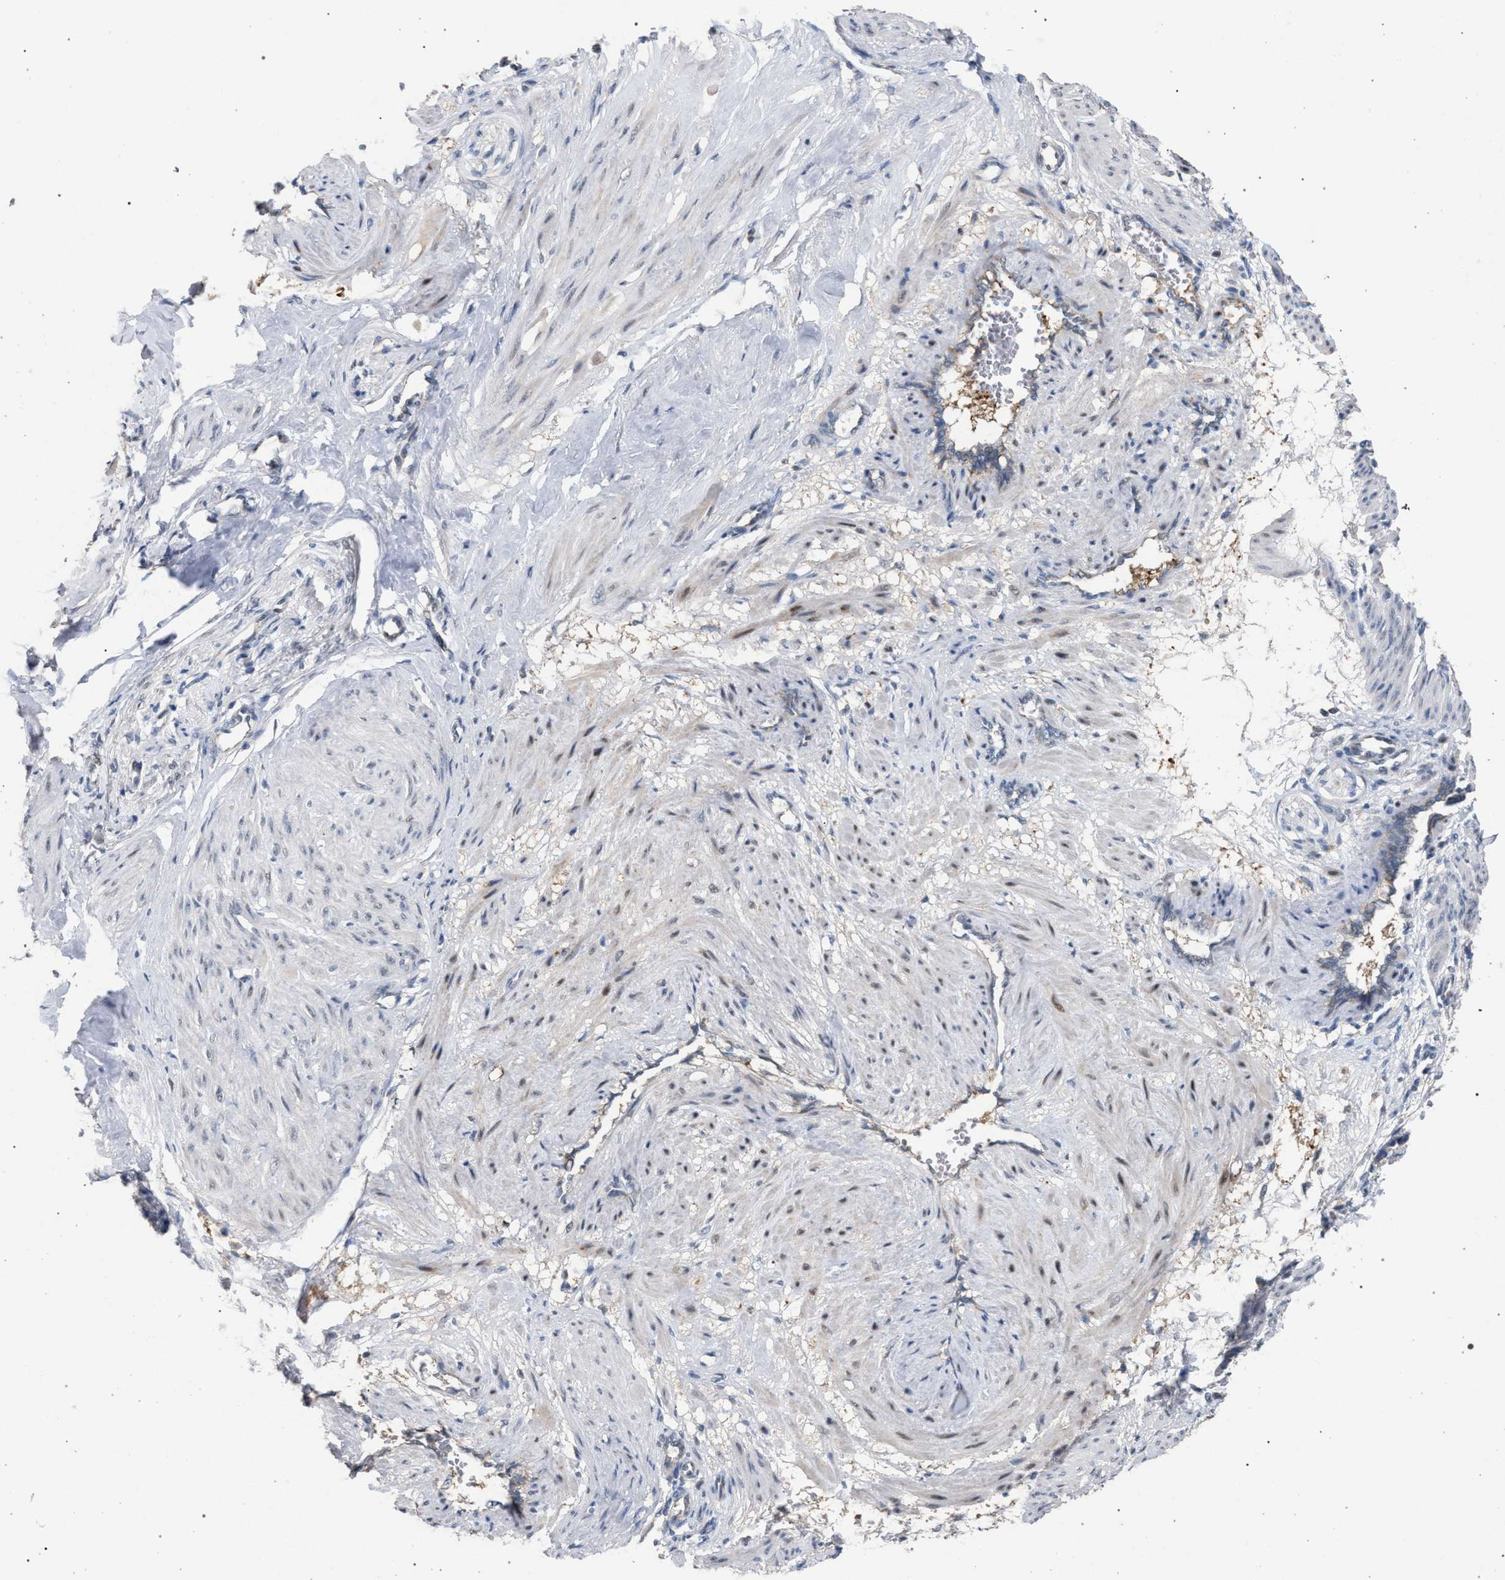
{"staining": {"intensity": "weak", "quantity": "25%-75%", "location": "cytoplasmic/membranous,nuclear"}, "tissue": "smooth muscle", "cell_type": "Smooth muscle cells", "image_type": "normal", "snomed": [{"axis": "morphology", "description": "Normal tissue, NOS"}, {"axis": "topography", "description": "Endometrium"}], "caption": "Protein staining demonstrates weak cytoplasmic/membranous,nuclear expression in about 25%-75% of smooth muscle cells in benign smooth muscle.", "gene": "TECPR1", "patient": {"sex": "female", "age": 33}}